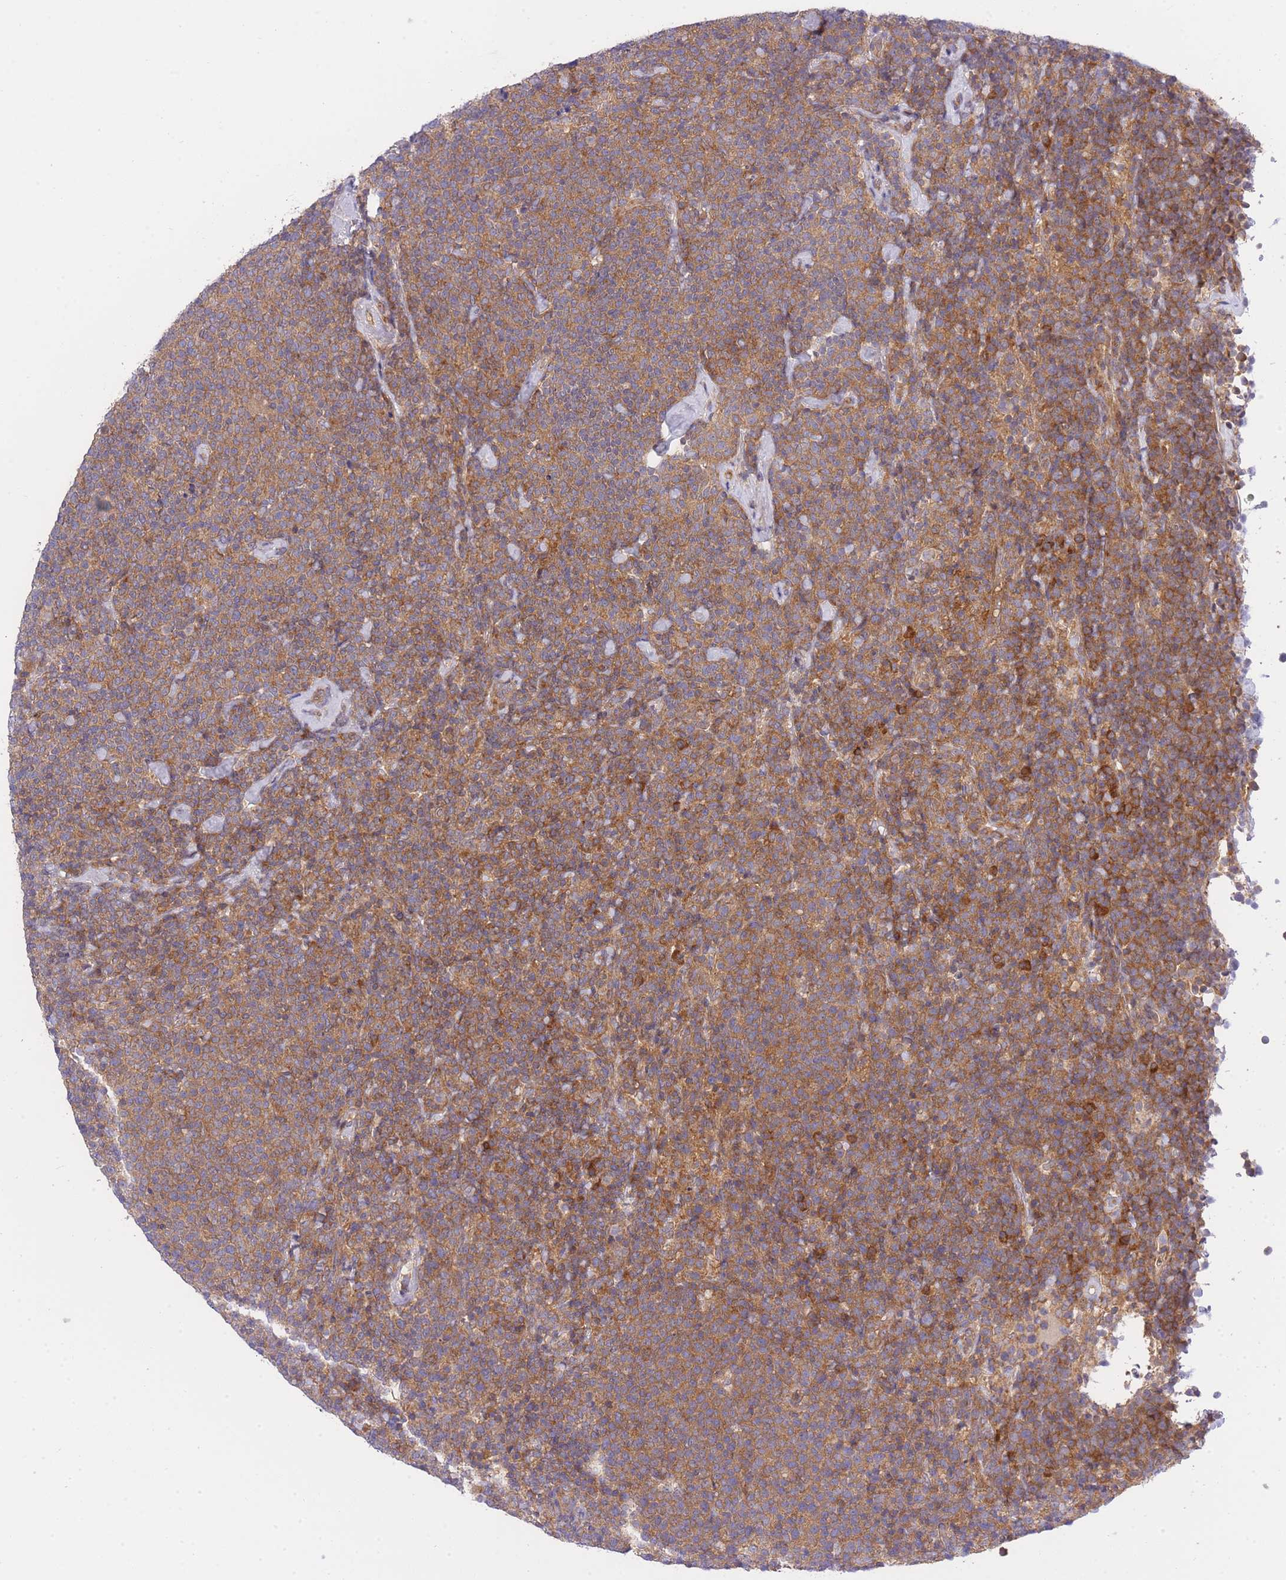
{"staining": {"intensity": "moderate", "quantity": ">75%", "location": "cytoplasmic/membranous"}, "tissue": "lymphoma", "cell_type": "Tumor cells", "image_type": "cancer", "snomed": [{"axis": "morphology", "description": "Malignant lymphoma, non-Hodgkin's type, High grade"}, {"axis": "topography", "description": "Lymph node"}], "caption": "Immunohistochemistry (DAB (3,3'-diaminobenzidine)) staining of human high-grade malignant lymphoma, non-Hodgkin's type demonstrates moderate cytoplasmic/membranous protein positivity in approximately >75% of tumor cells.", "gene": "EIF2B2", "patient": {"sex": "male", "age": 61}}